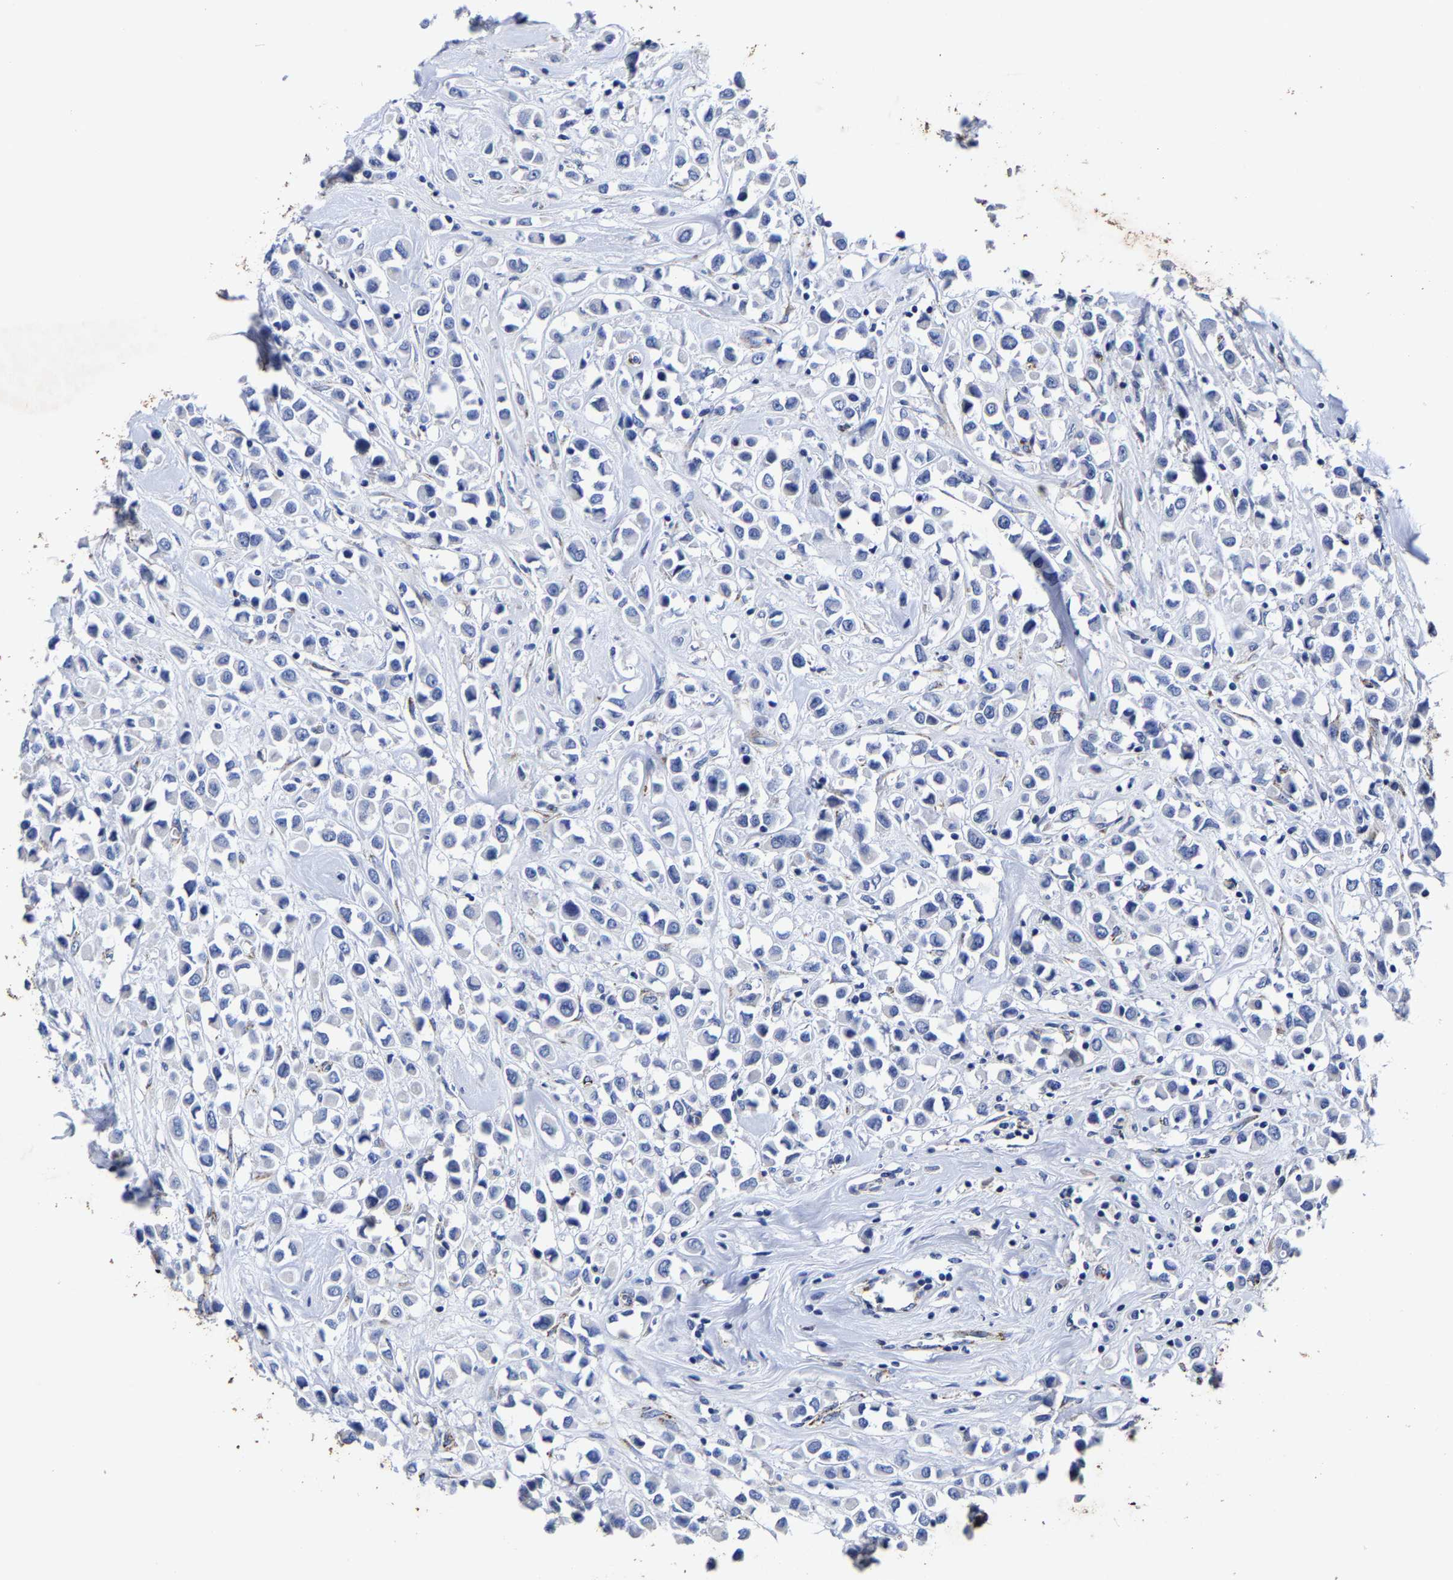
{"staining": {"intensity": "negative", "quantity": "none", "location": "none"}, "tissue": "breast cancer", "cell_type": "Tumor cells", "image_type": "cancer", "snomed": [{"axis": "morphology", "description": "Duct carcinoma"}, {"axis": "topography", "description": "Breast"}], "caption": "Infiltrating ductal carcinoma (breast) was stained to show a protein in brown. There is no significant staining in tumor cells.", "gene": "AASS", "patient": {"sex": "female", "age": 61}}